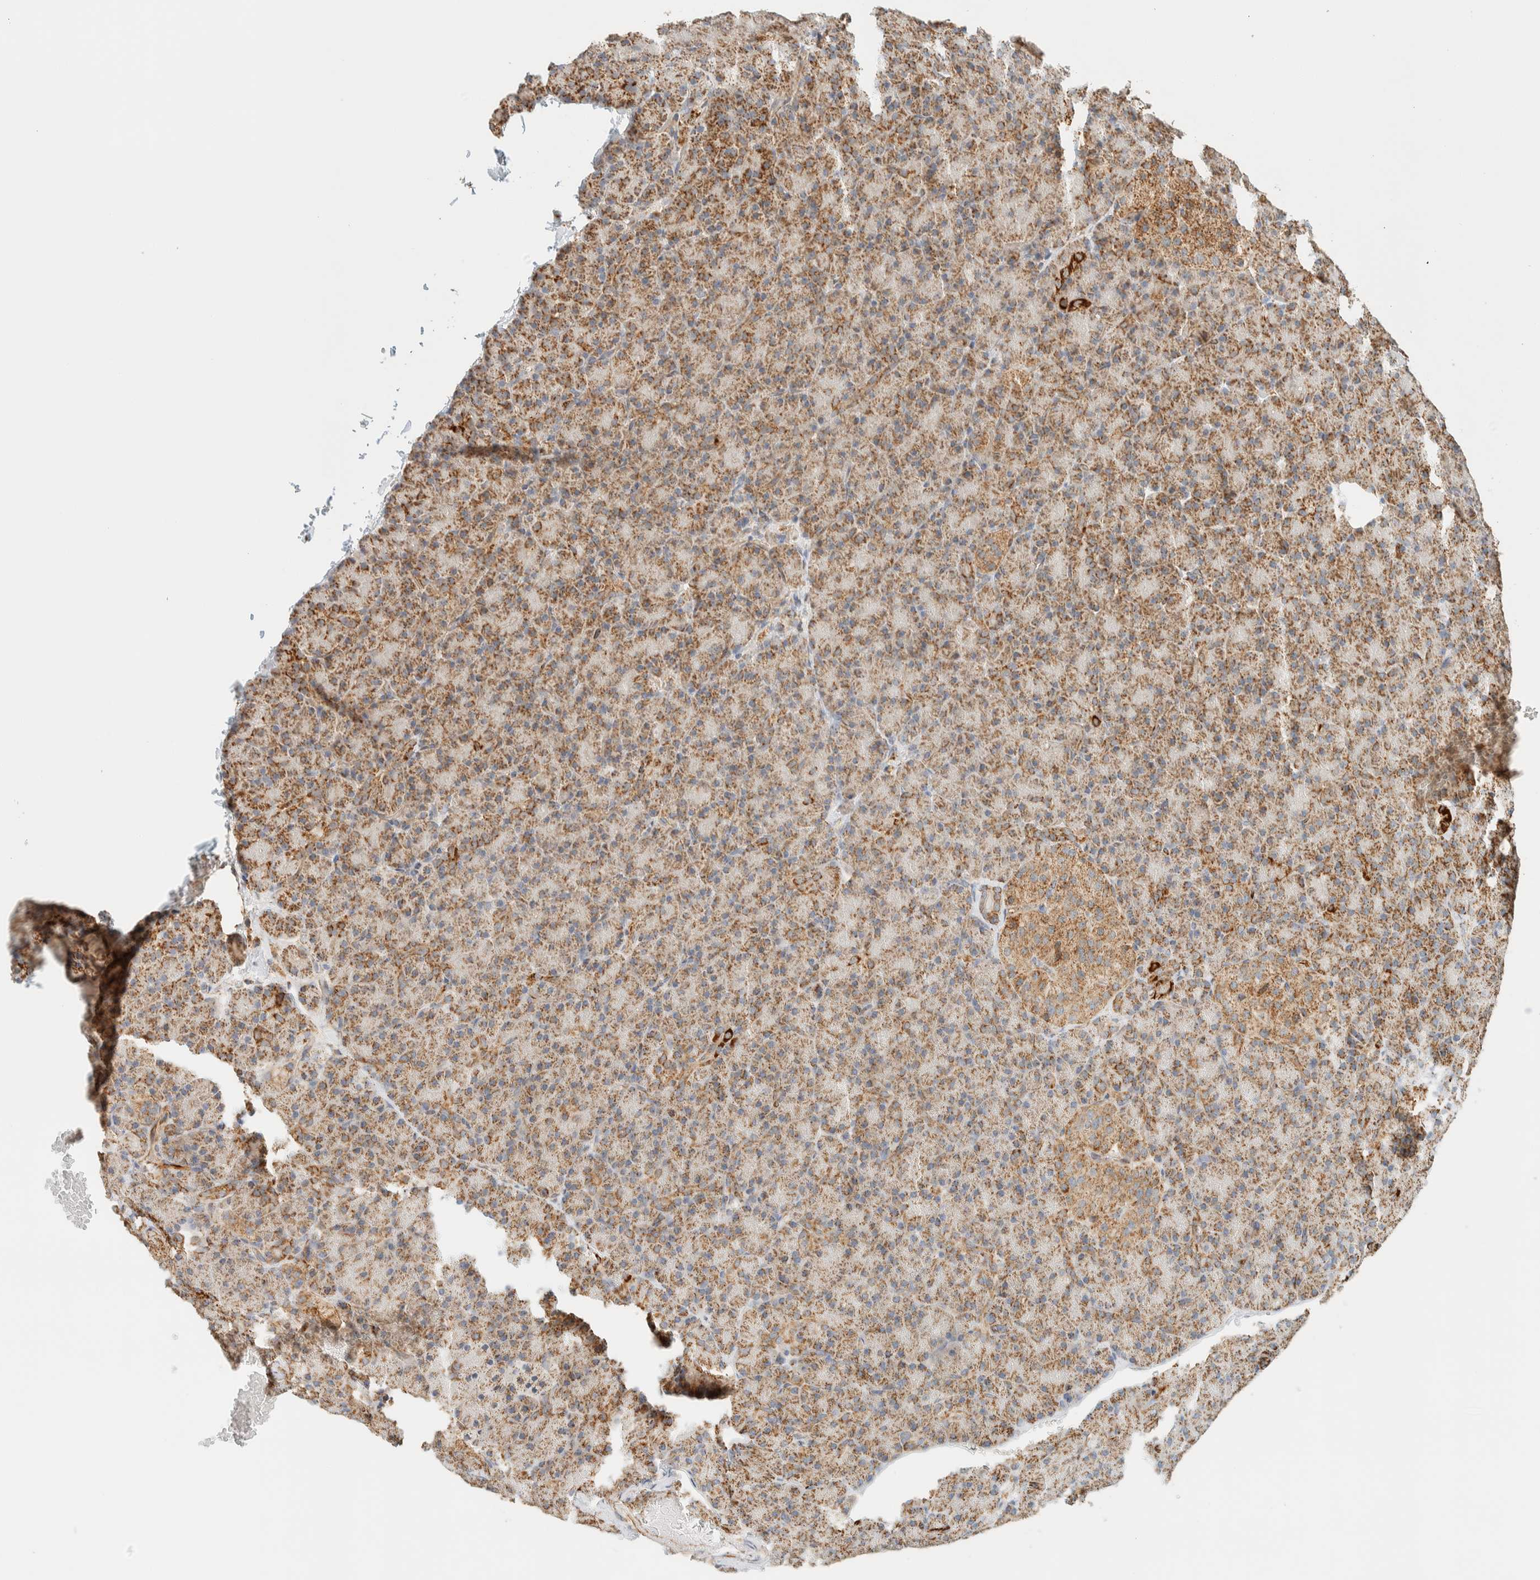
{"staining": {"intensity": "moderate", "quantity": ">75%", "location": "cytoplasmic/membranous"}, "tissue": "pancreas", "cell_type": "Exocrine glandular cells", "image_type": "normal", "snomed": [{"axis": "morphology", "description": "Normal tissue, NOS"}, {"axis": "topography", "description": "Pancreas"}], "caption": "Human pancreas stained with a brown dye reveals moderate cytoplasmic/membranous positive positivity in approximately >75% of exocrine glandular cells.", "gene": "KIFAP3", "patient": {"sex": "female", "age": 43}}